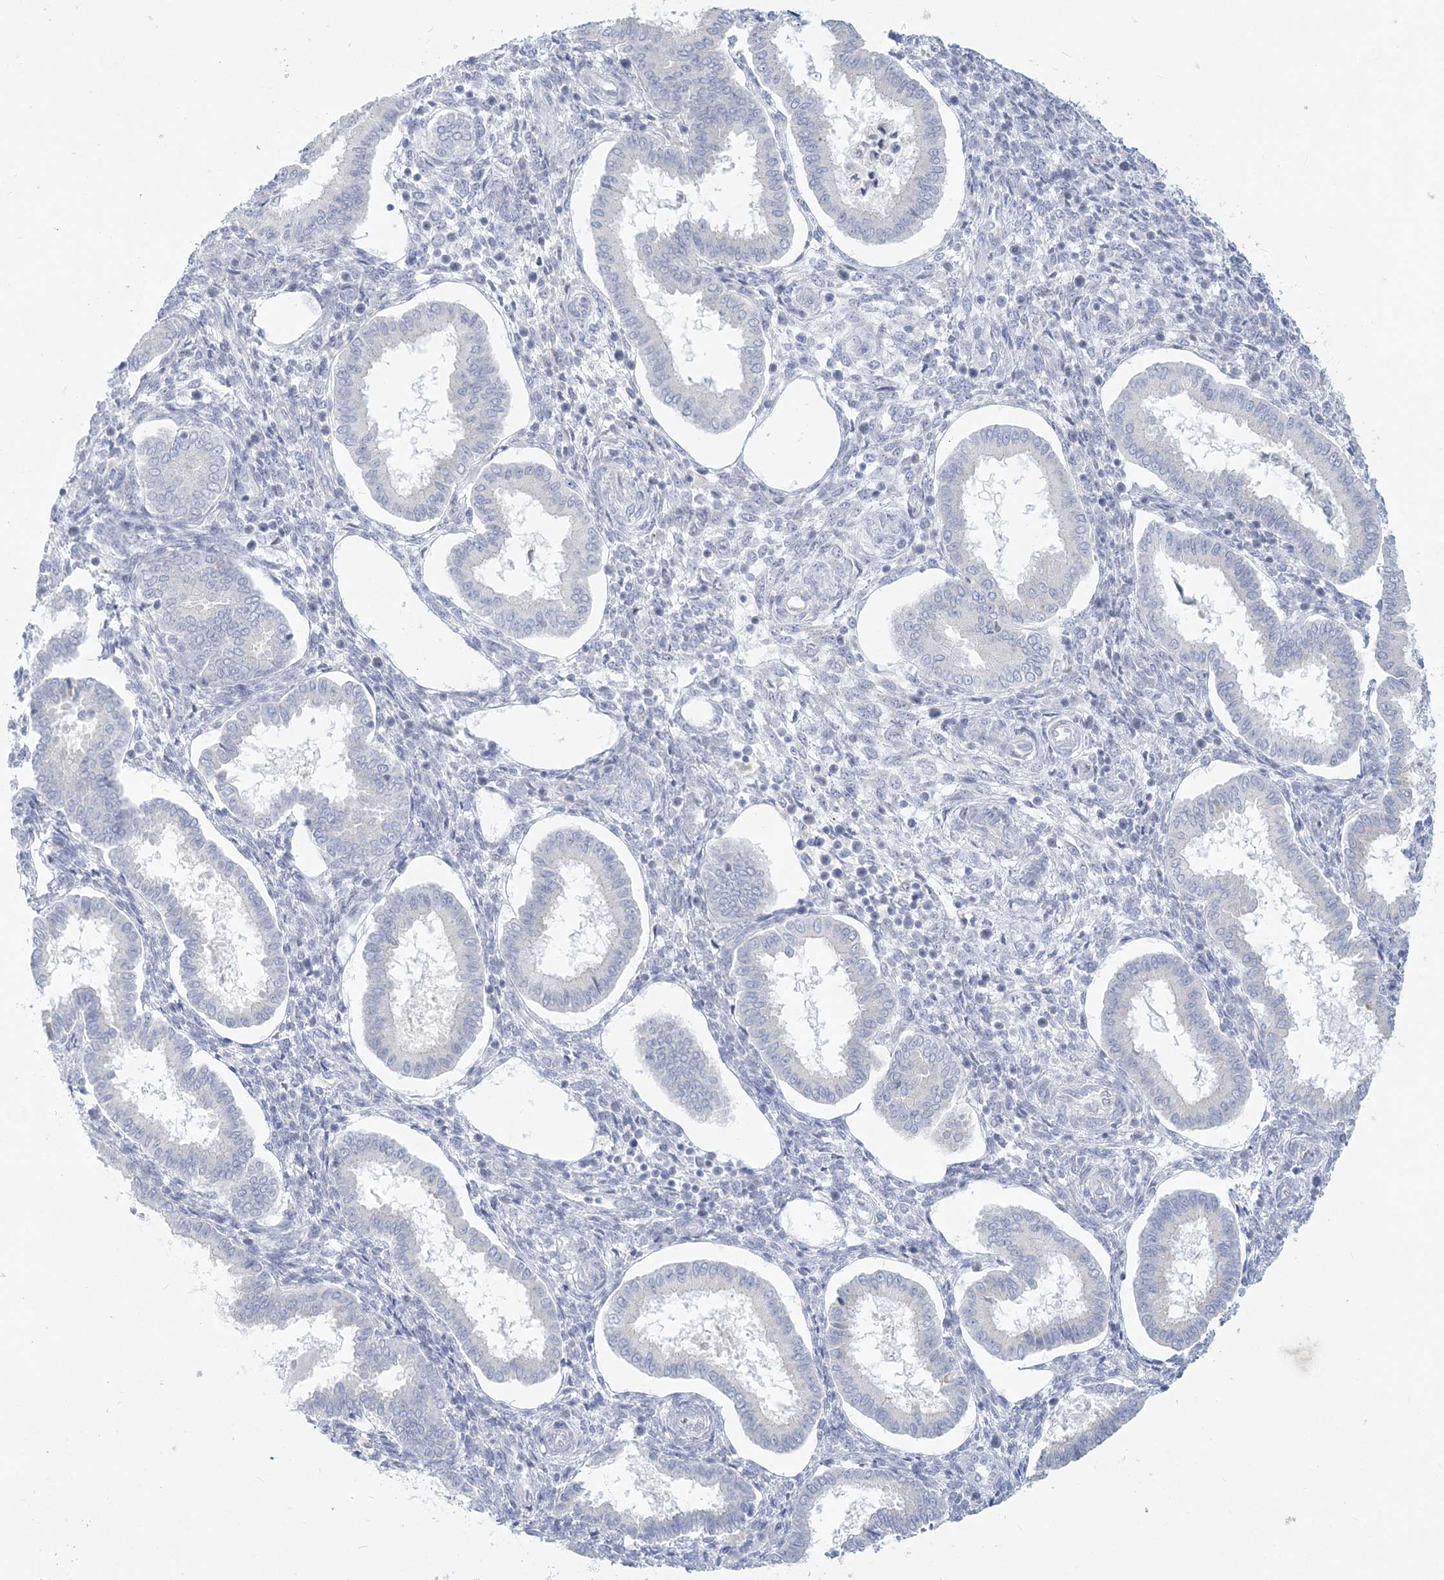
{"staining": {"intensity": "negative", "quantity": "none", "location": "none"}, "tissue": "endometrium", "cell_type": "Cells in endometrial stroma", "image_type": "normal", "snomed": [{"axis": "morphology", "description": "Normal tissue, NOS"}, {"axis": "topography", "description": "Endometrium"}], "caption": "Immunohistochemical staining of unremarkable human endometrium demonstrates no significant expression in cells in endometrial stroma.", "gene": "CSN1S1", "patient": {"sex": "female", "age": 24}}